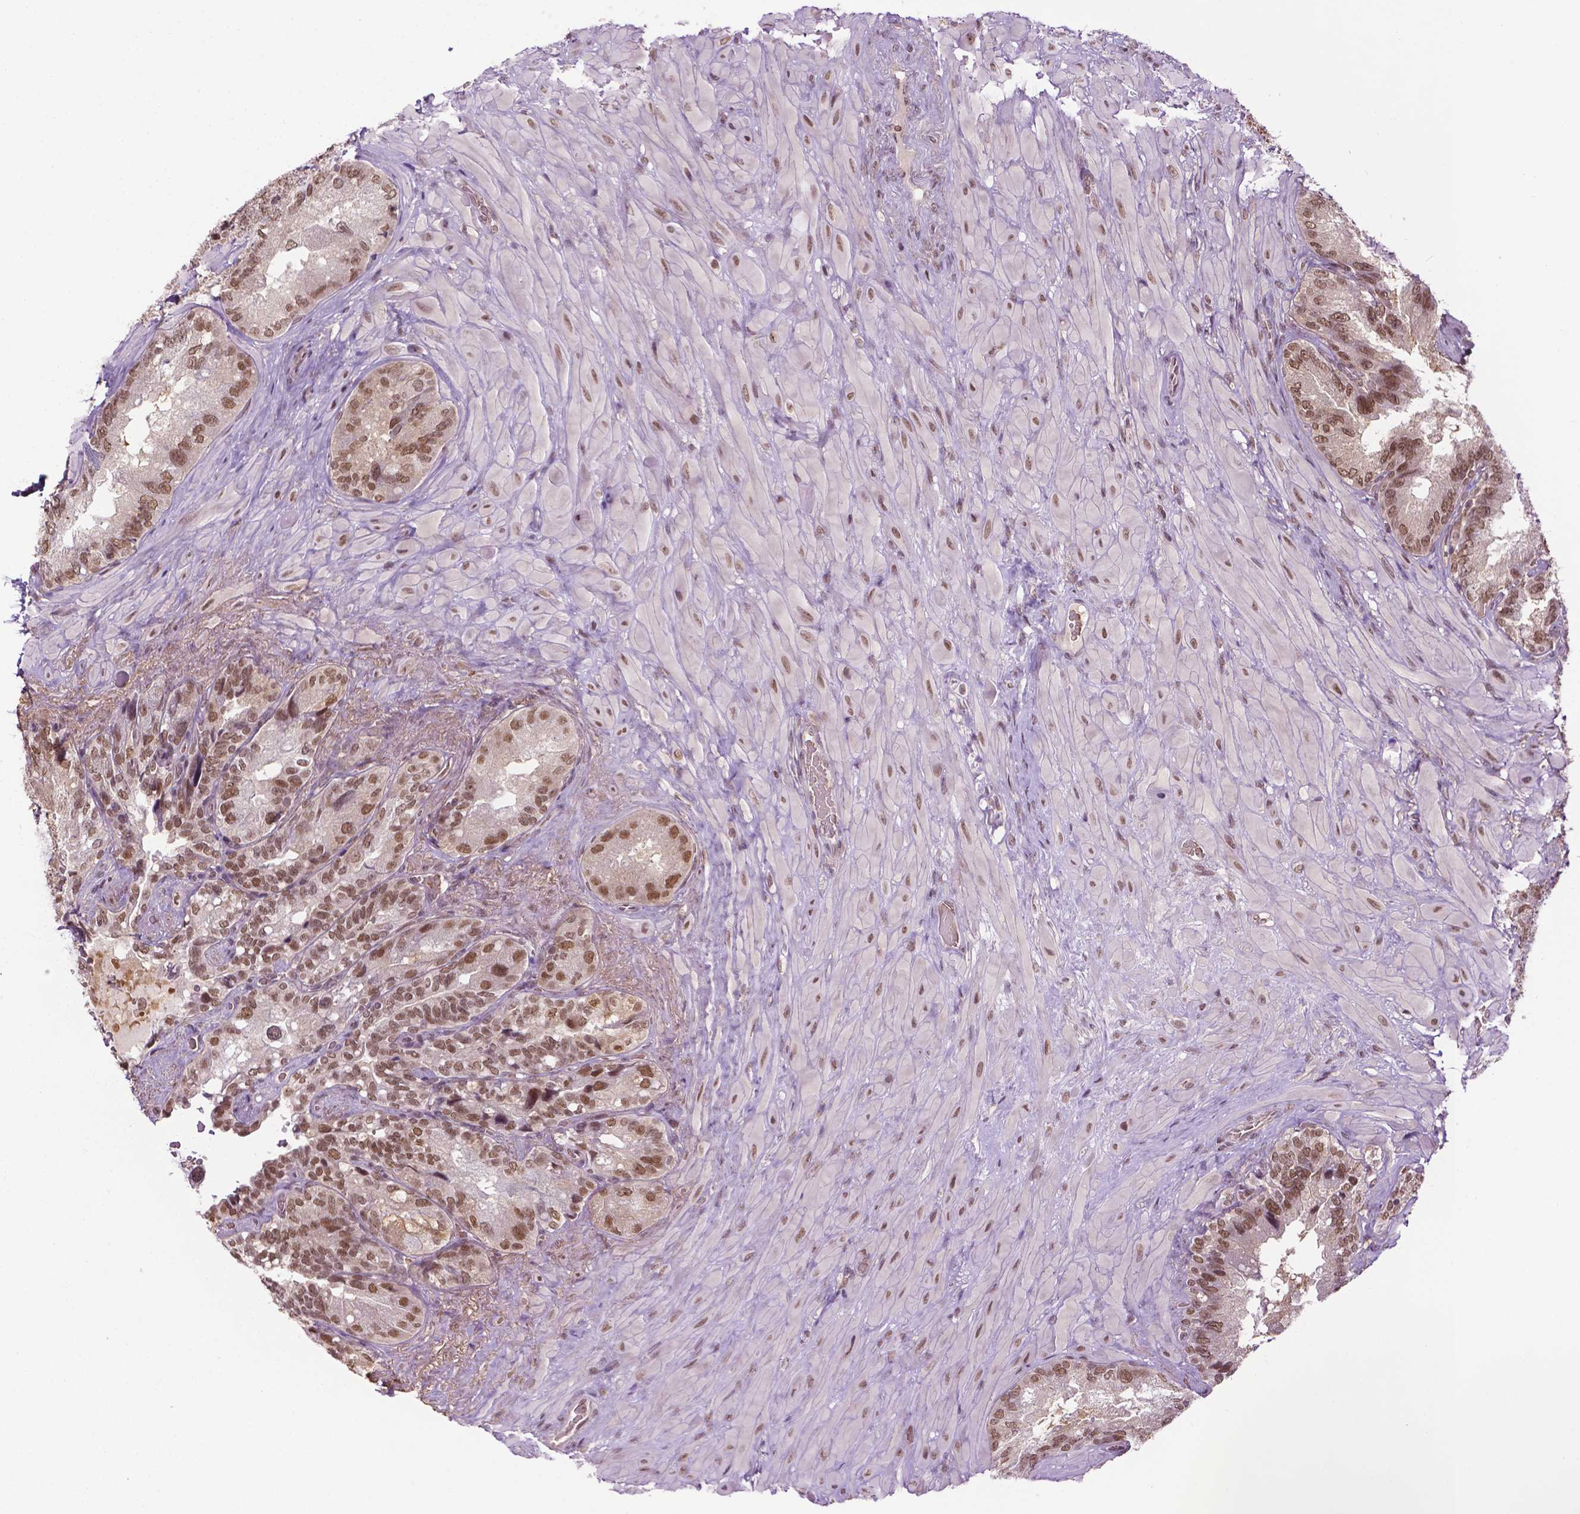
{"staining": {"intensity": "moderate", "quantity": ">75%", "location": "nuclear"}, "tissue": "seminal vesicle", "cell_type": "Glandular cells", "image_type": "normal", "snomed": [{"axis": "morphology", "description": "Normal tissue, NOS"}, {"axis": "topography", "description": "Seminal veicle"}], "caption": "IHC (DAB (3,3'-diaminobenzidine)) staining of normal seminal vesicle reveals moderate nuclear protein positivity in about >75% of glandular cells. The protein of interest is stained brown, and the nuclei are stained in blue (DAB IHC with brightfield microscopy, high magnification).", "gene": "UBQLN4", "patient": {"sex": "male", "age": 69}}